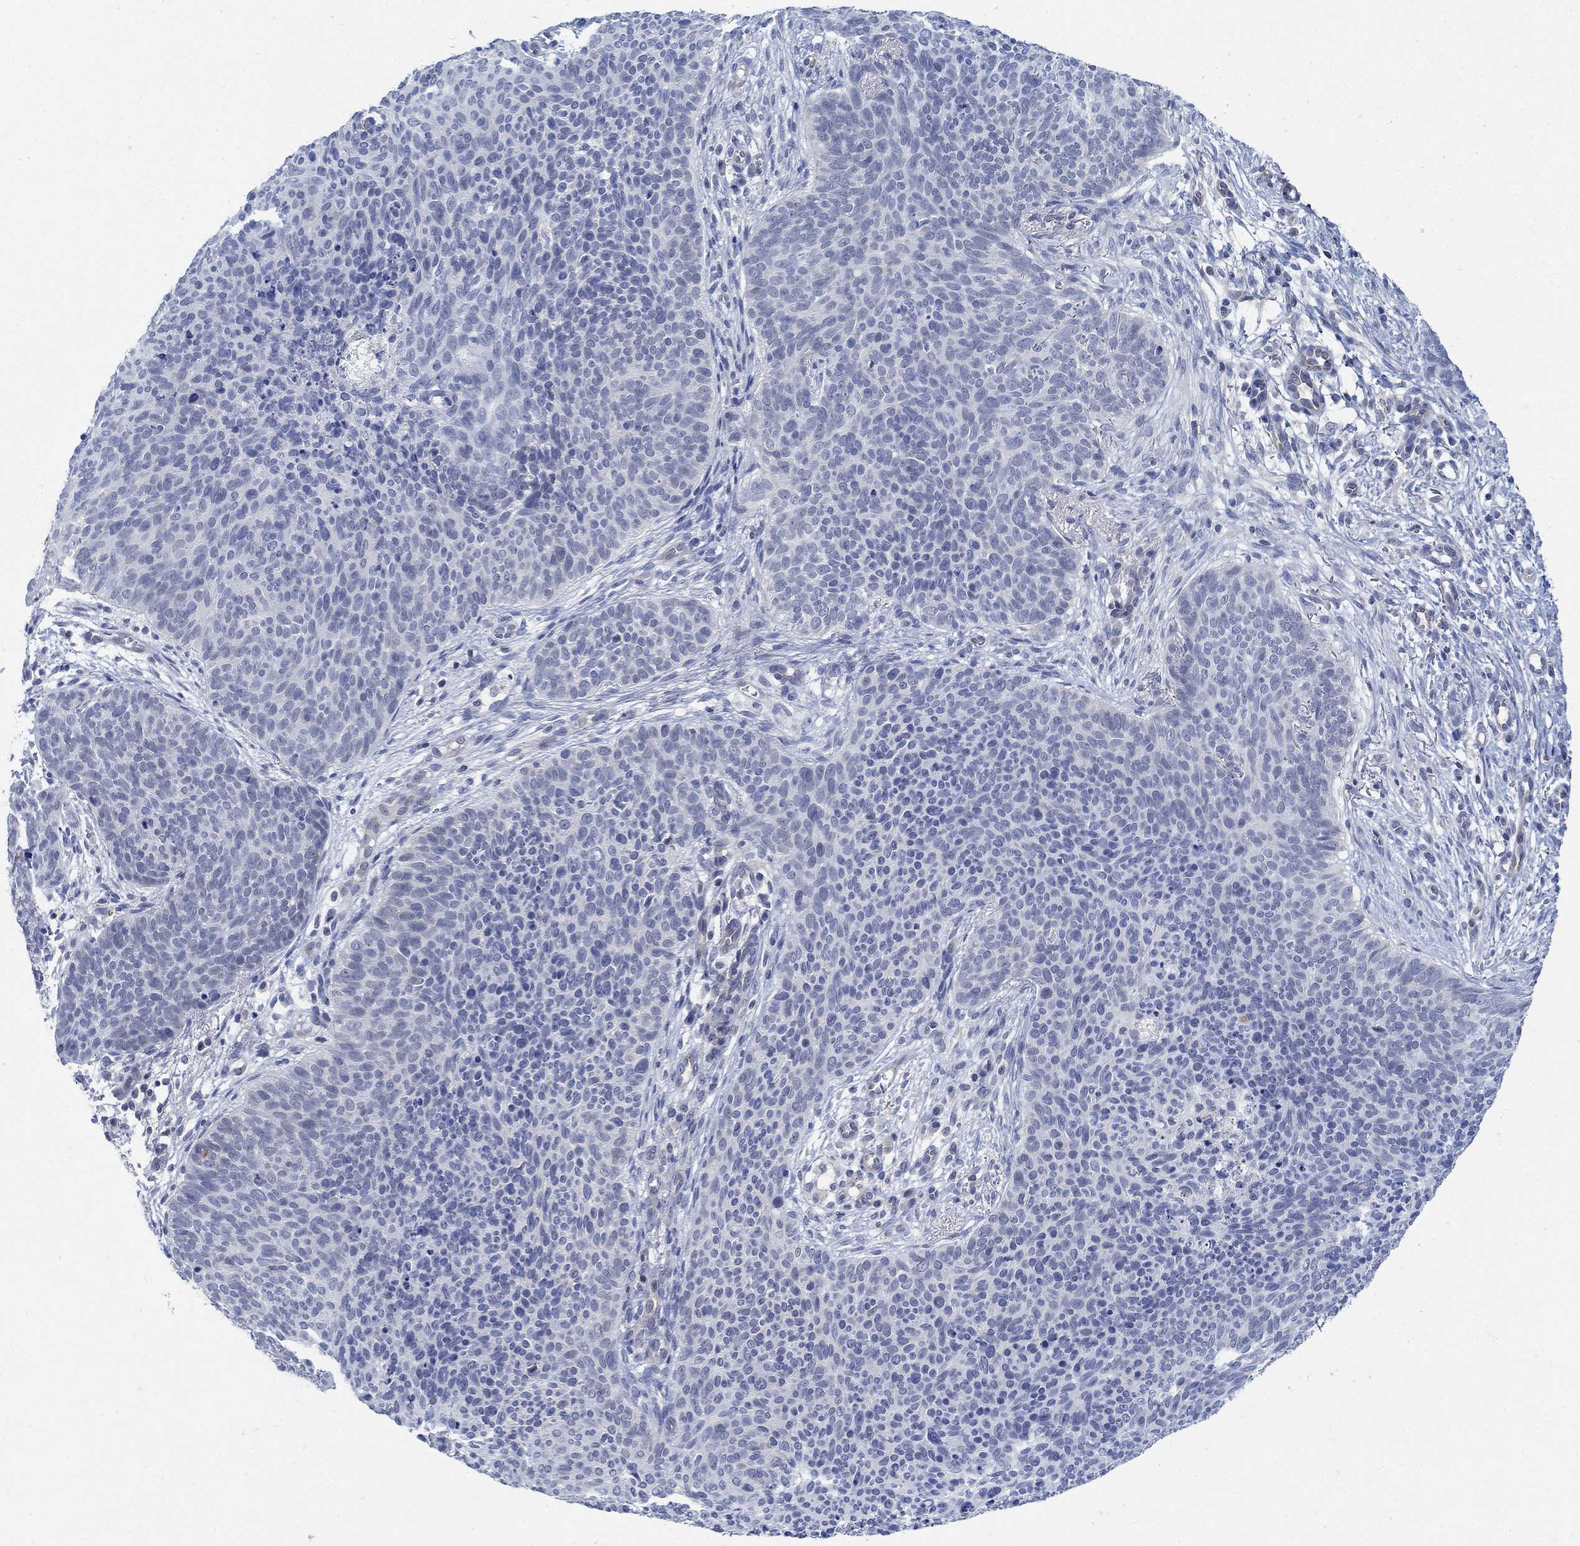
{"staining": {"intensity": "negative", "quantity": "none", "location": "none"}, "tissue": "skin cancer", "cell_type": "Tumor cells", "image_type": "cancer", "snomed": [{"axis": "morphology", "description": "Basal cell carcinoma"}, {"axis": "topography", "description": "Skin"}], "caption": "Basal cell carcinoma (skin) stained for a protein using immunohistochemistry shows no expression tumor cells.", "gene": "PHF21B", "patient": {"sex": "male", "age": 64}}